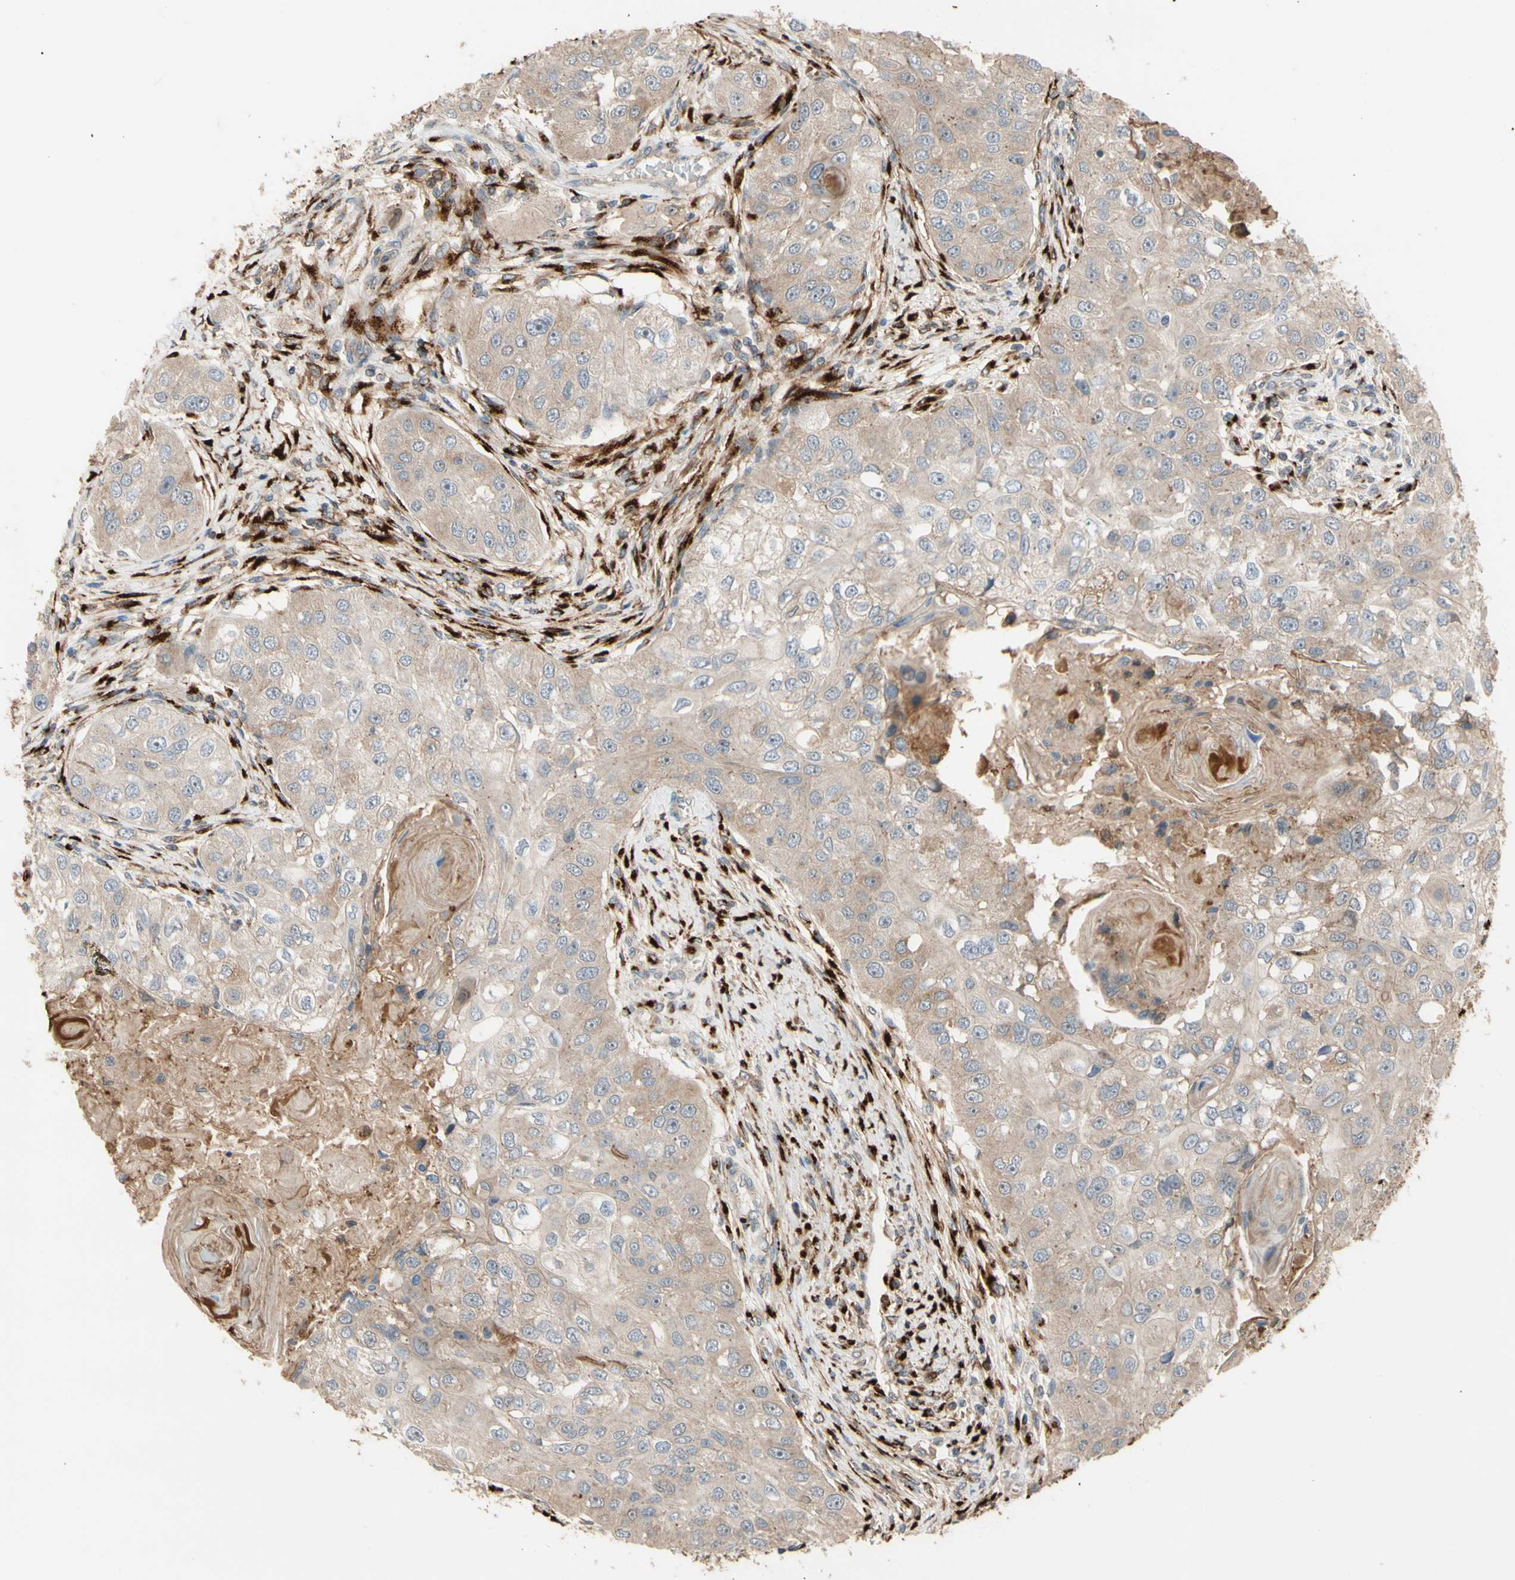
{"staining": {"intensity": "weak", "quantity": ">75%", "location": "cytoplasmic/membranous"}, "tissue": "head and neck cancer", "cell_type": "Tumor cells", "image_type": "cancer", "snomed": [{"axis": "morphology", "description": "Normal tissue, NOS"}, {"axis": "morphology", "description": "Squamous cell carcinoma, NOS"}, {"axis": "topography", "description": "Skeletal muscle"}, {"axis": "topography", "description": "Head-Neck"}], "caption": "Immunohistochemistry (IHC) (DAB) staining of human squamous cell carcinoma (head and neck) shows weak cytoplasmic/membranous protein expression in about >75% of tumor cells.", "gene": "GALNT5", "patient": {"sex": "male", "age": 51}}